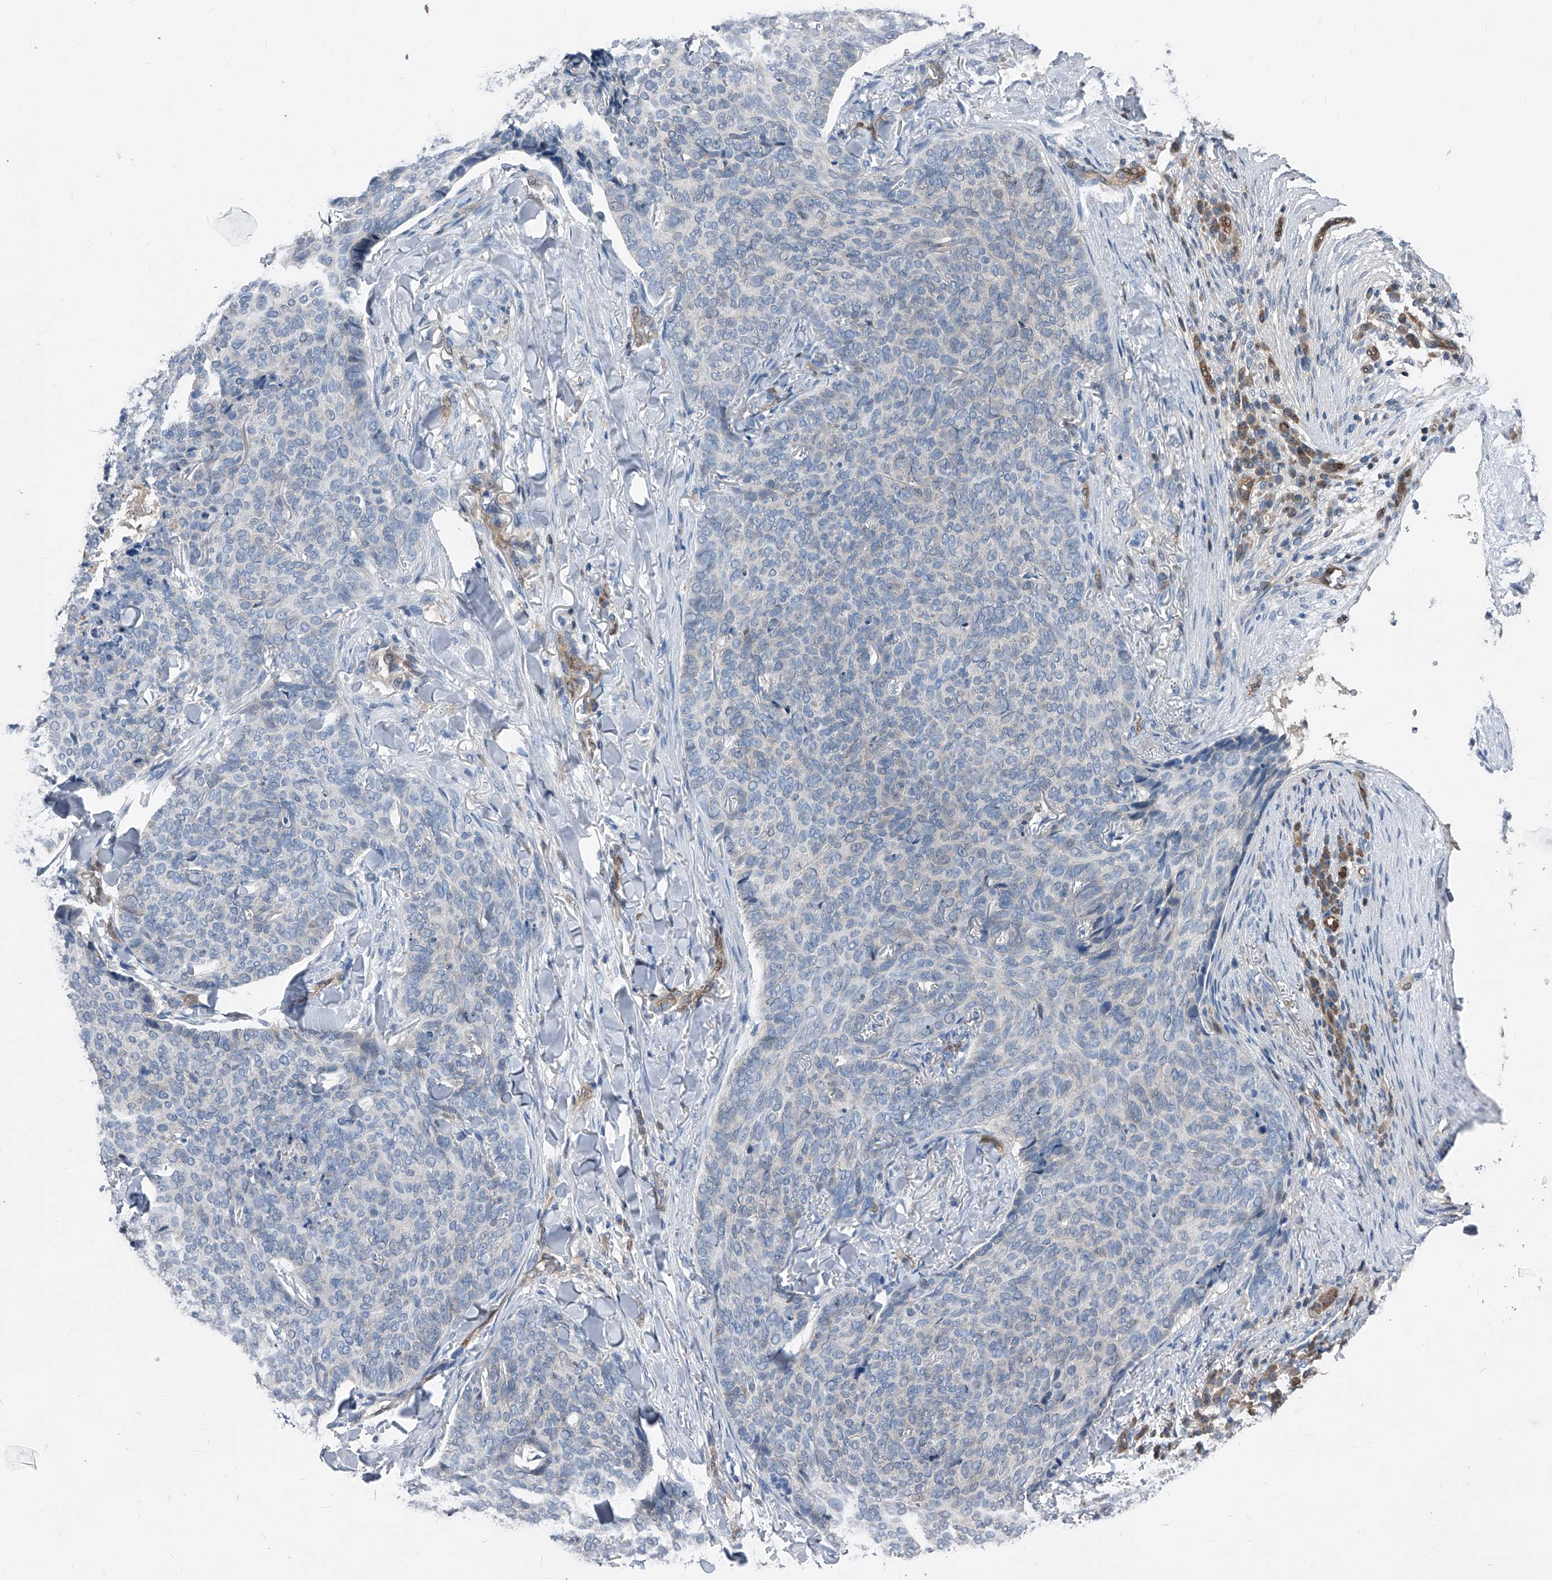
{"staining": {"intensity": "weak", "quantity": "25%-75%", "location": "cytoplasmic/membranous"}, "tissue": "skin cancer", "cell_type": "Tumor cells", "image_type": "cancer", "snomed": [{"axis": "morphology", "description": "Normal tissue, NOS"}, {"axis": "morphology", "description": "Basal cell carcinoma"}, {"axis": "topography", "description": "Skin"}], "caption": "High-power microscopy captured an IHC micrograph of skin cancer, revealing weak cytoplasmic/membranous staining in about 25%-75% of tumor cells.", "gene": "MAP2K6", "patient": {"sex": "male", "age": 50}}